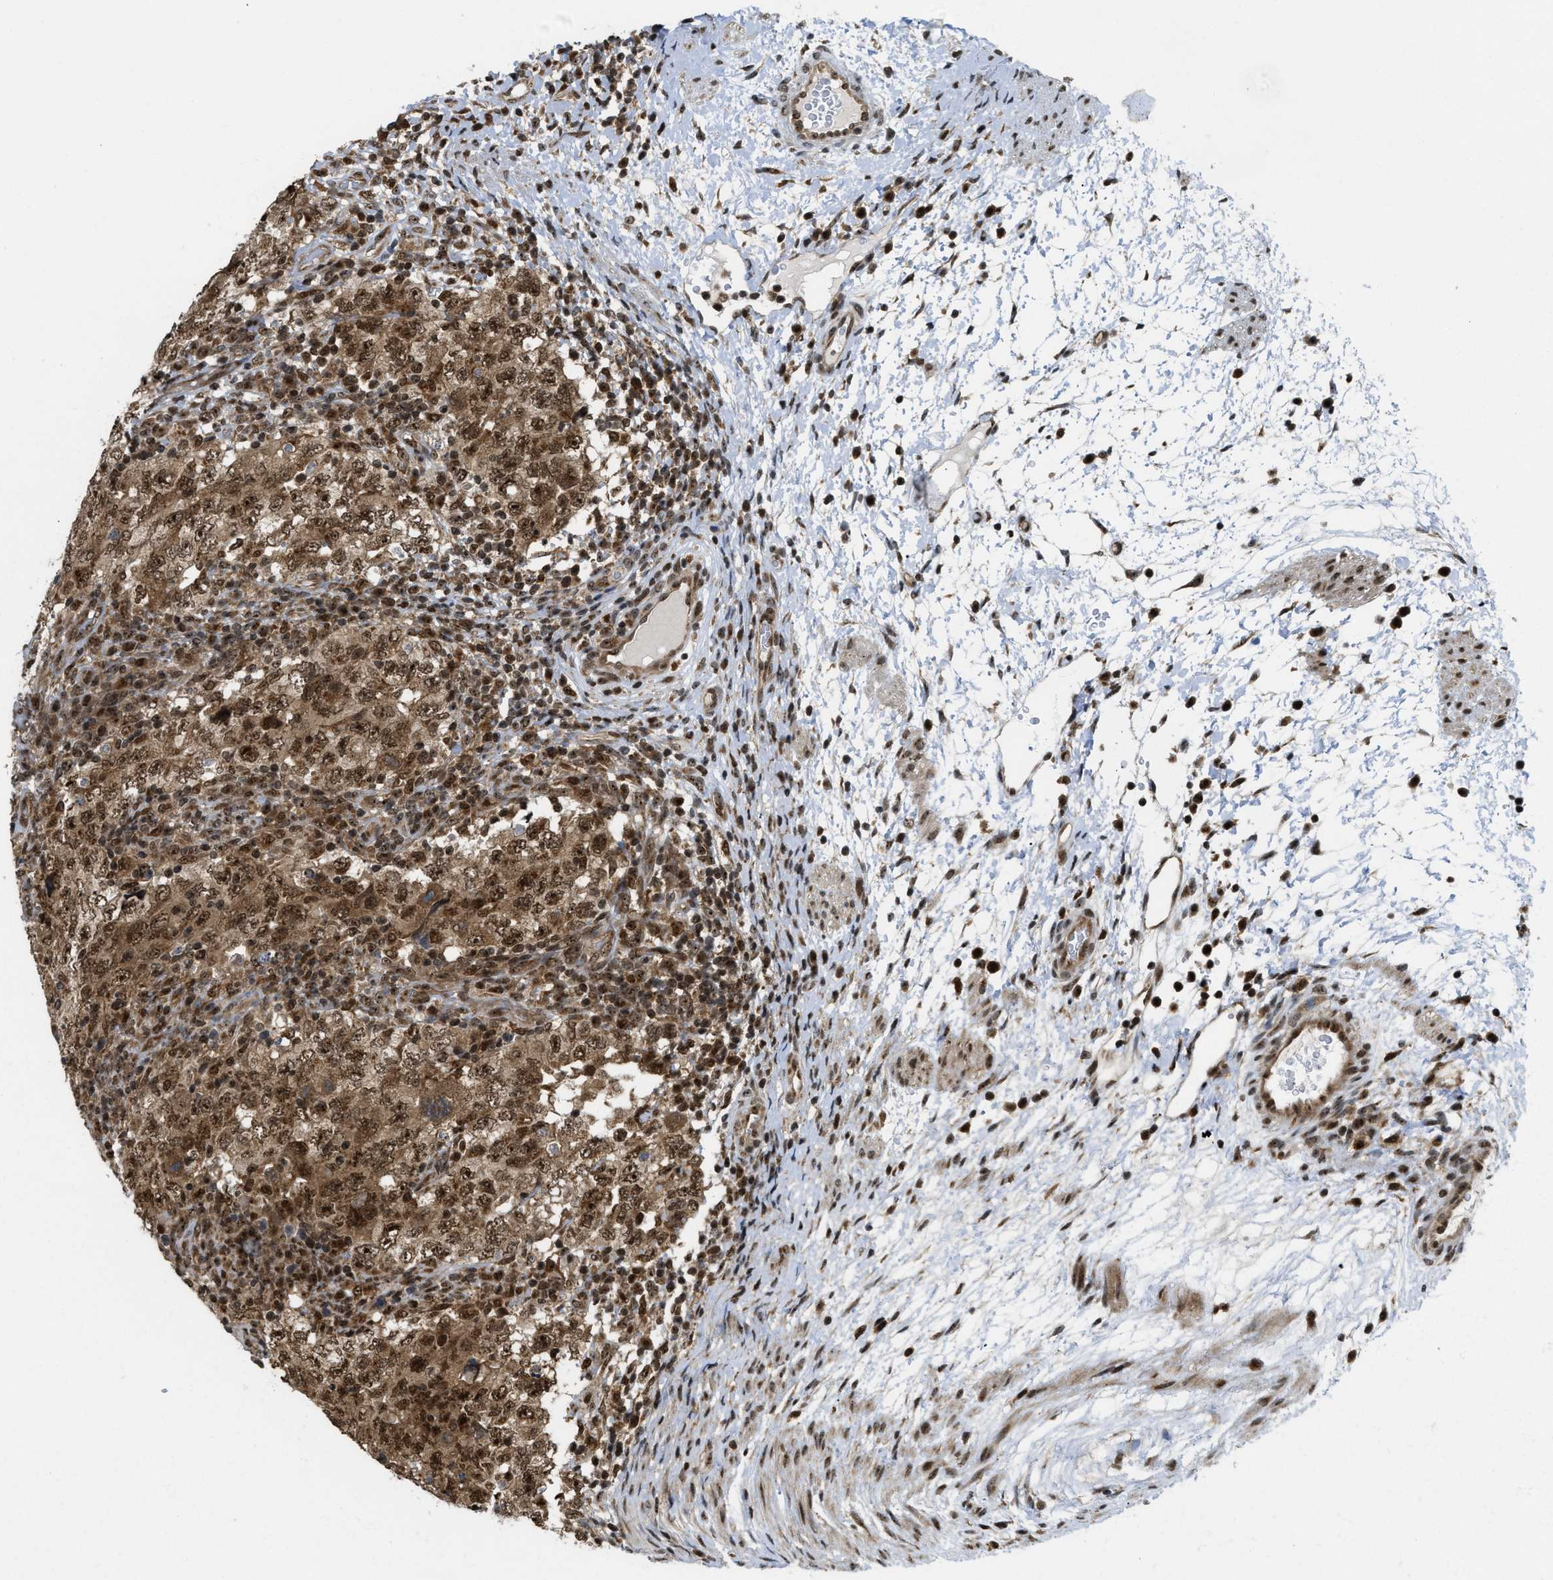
{"staining": {"intensity": "moderate", "quantity": ">75%", "location": "cytoplasmic/membranous,nuclear"}, "tissue": "testis cancer", "cell_type": "Tumor cells", "image_type": "cancer", "snomed": [{"axis": "morphology", "description": "Carcinoma, Embryonal, NOS"}, {"axis": "topography", "description": "Testis"}], "caption": "A micrograph of testis embryonal carcinoma stained for a protein demonstrates moderate cytoplasmic/membranous and nuclear brown staining in tumor cells.", "gene": "TACC1", "patient": {"sex": "male", "age": 26}}